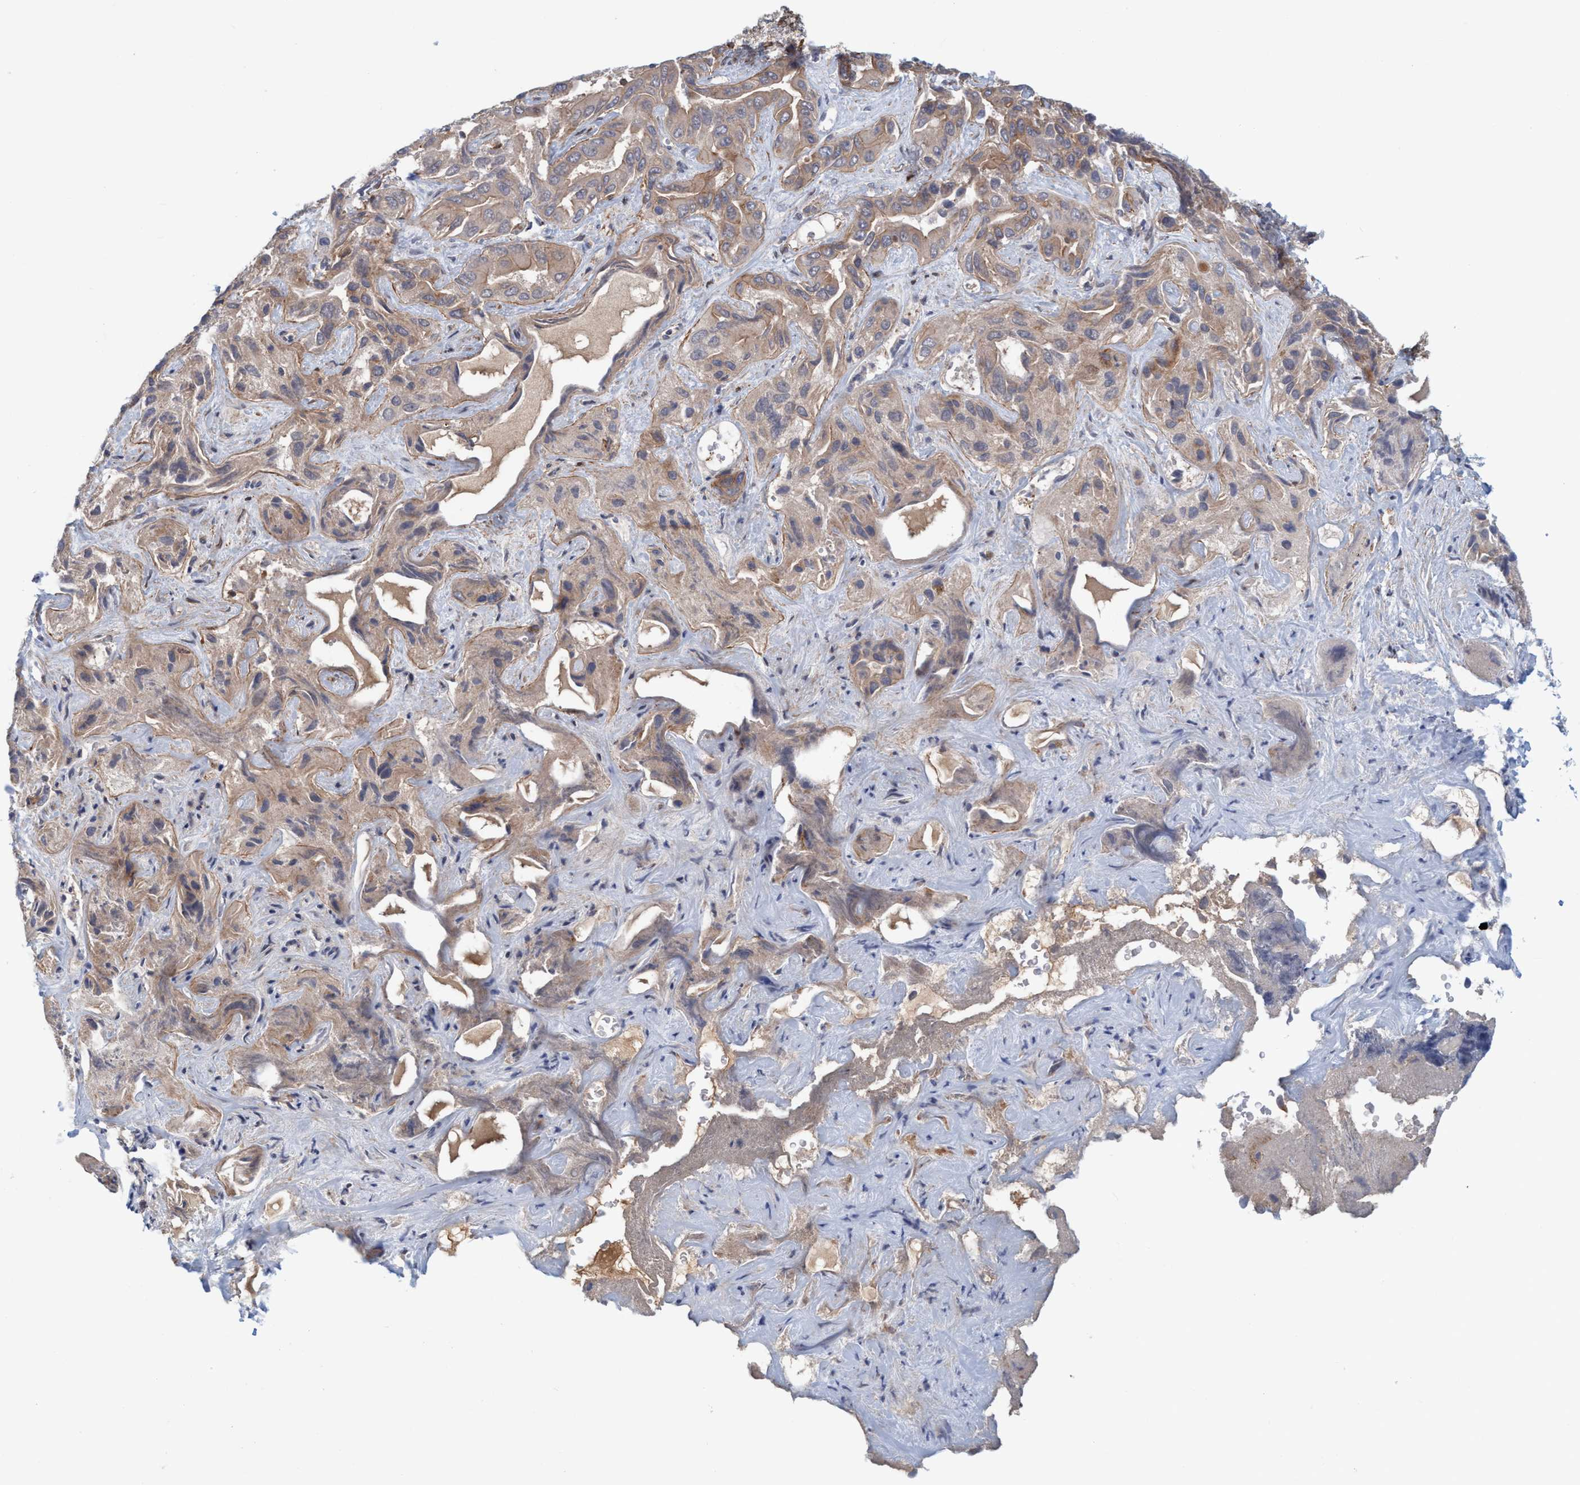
{"staining": {"intensity": "moderate", "quantity": ">75%", "location": "cytoplasmic/membranous"}, "tissue": "liver cancer", "cell_type": "Tumor cells", "image_type": "cancer", "snomed": [{"axis": "morphology", "description": "Cholangiocarcinoma"}, {"axis": "topography", "description": "Liver"}], "caption": "The photomicrograph demonstrates a brown stain indicating the presence of a protein in the cytoplasmic/membranous of tumor cells in liver cholangiocarcinoma.", "gene": "SPECC1", "patient": {"sex": "female", "age": 52}}